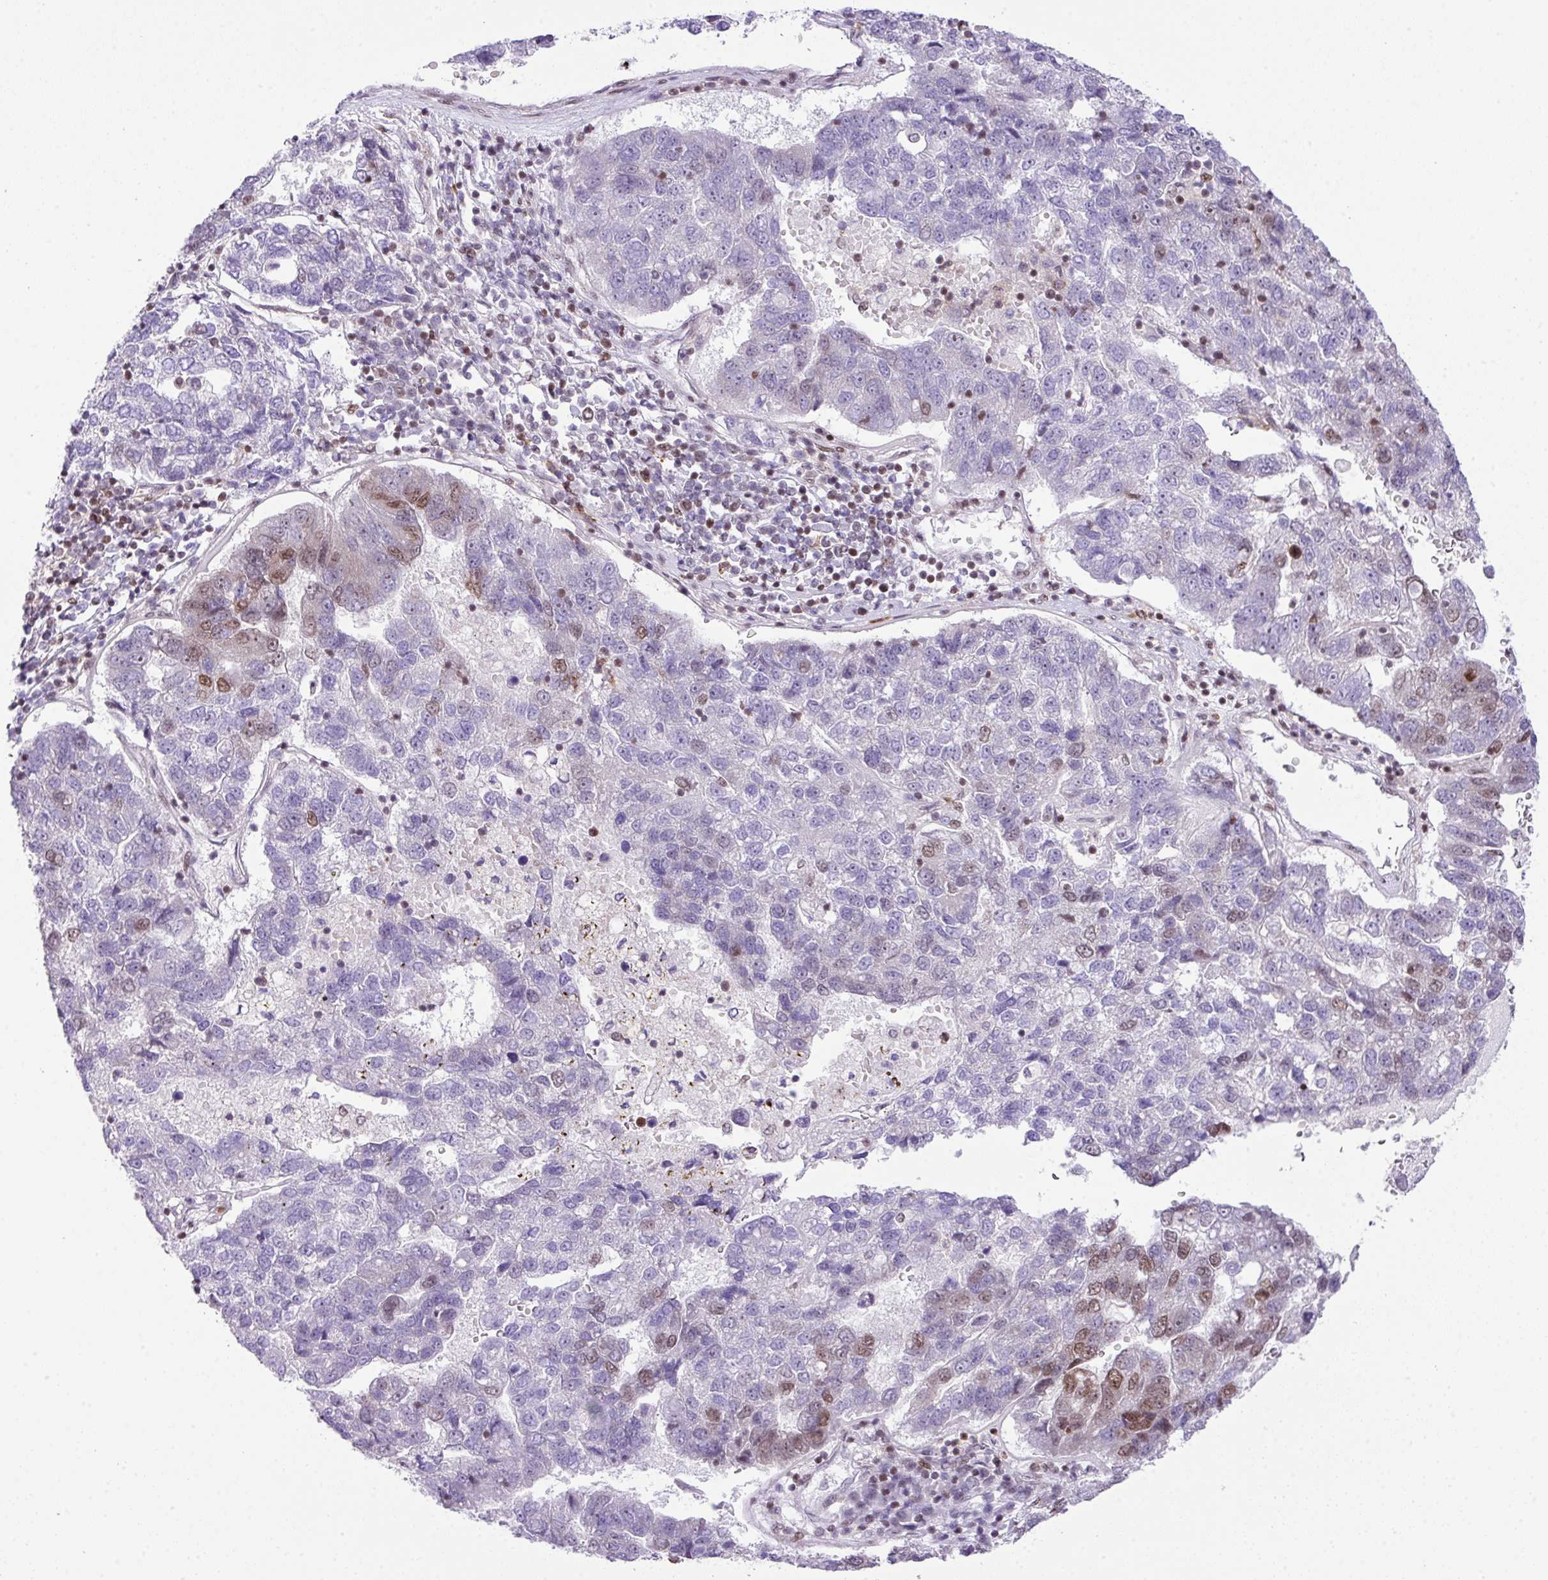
{"staining": {"intensity": "moderate", "quantity": "<25%", "location": "nuclear"}, "tissue": "pancreatic cancer", "cell_type": "Tumor cells", "image_type": "cancer", "snomed": [{"axis": "morphology", "description": "Adenocarcinoma, NOS"}, {"axis": "topography", "description": "Pancreas"}], "caption": "The immunohistochemical stain labels moderate nuclear expression in tumor cells of pancreatic adenocarcinoma tissue.", "gene": "CCDC137", "patient": {"sex": "female", "age": 61}}